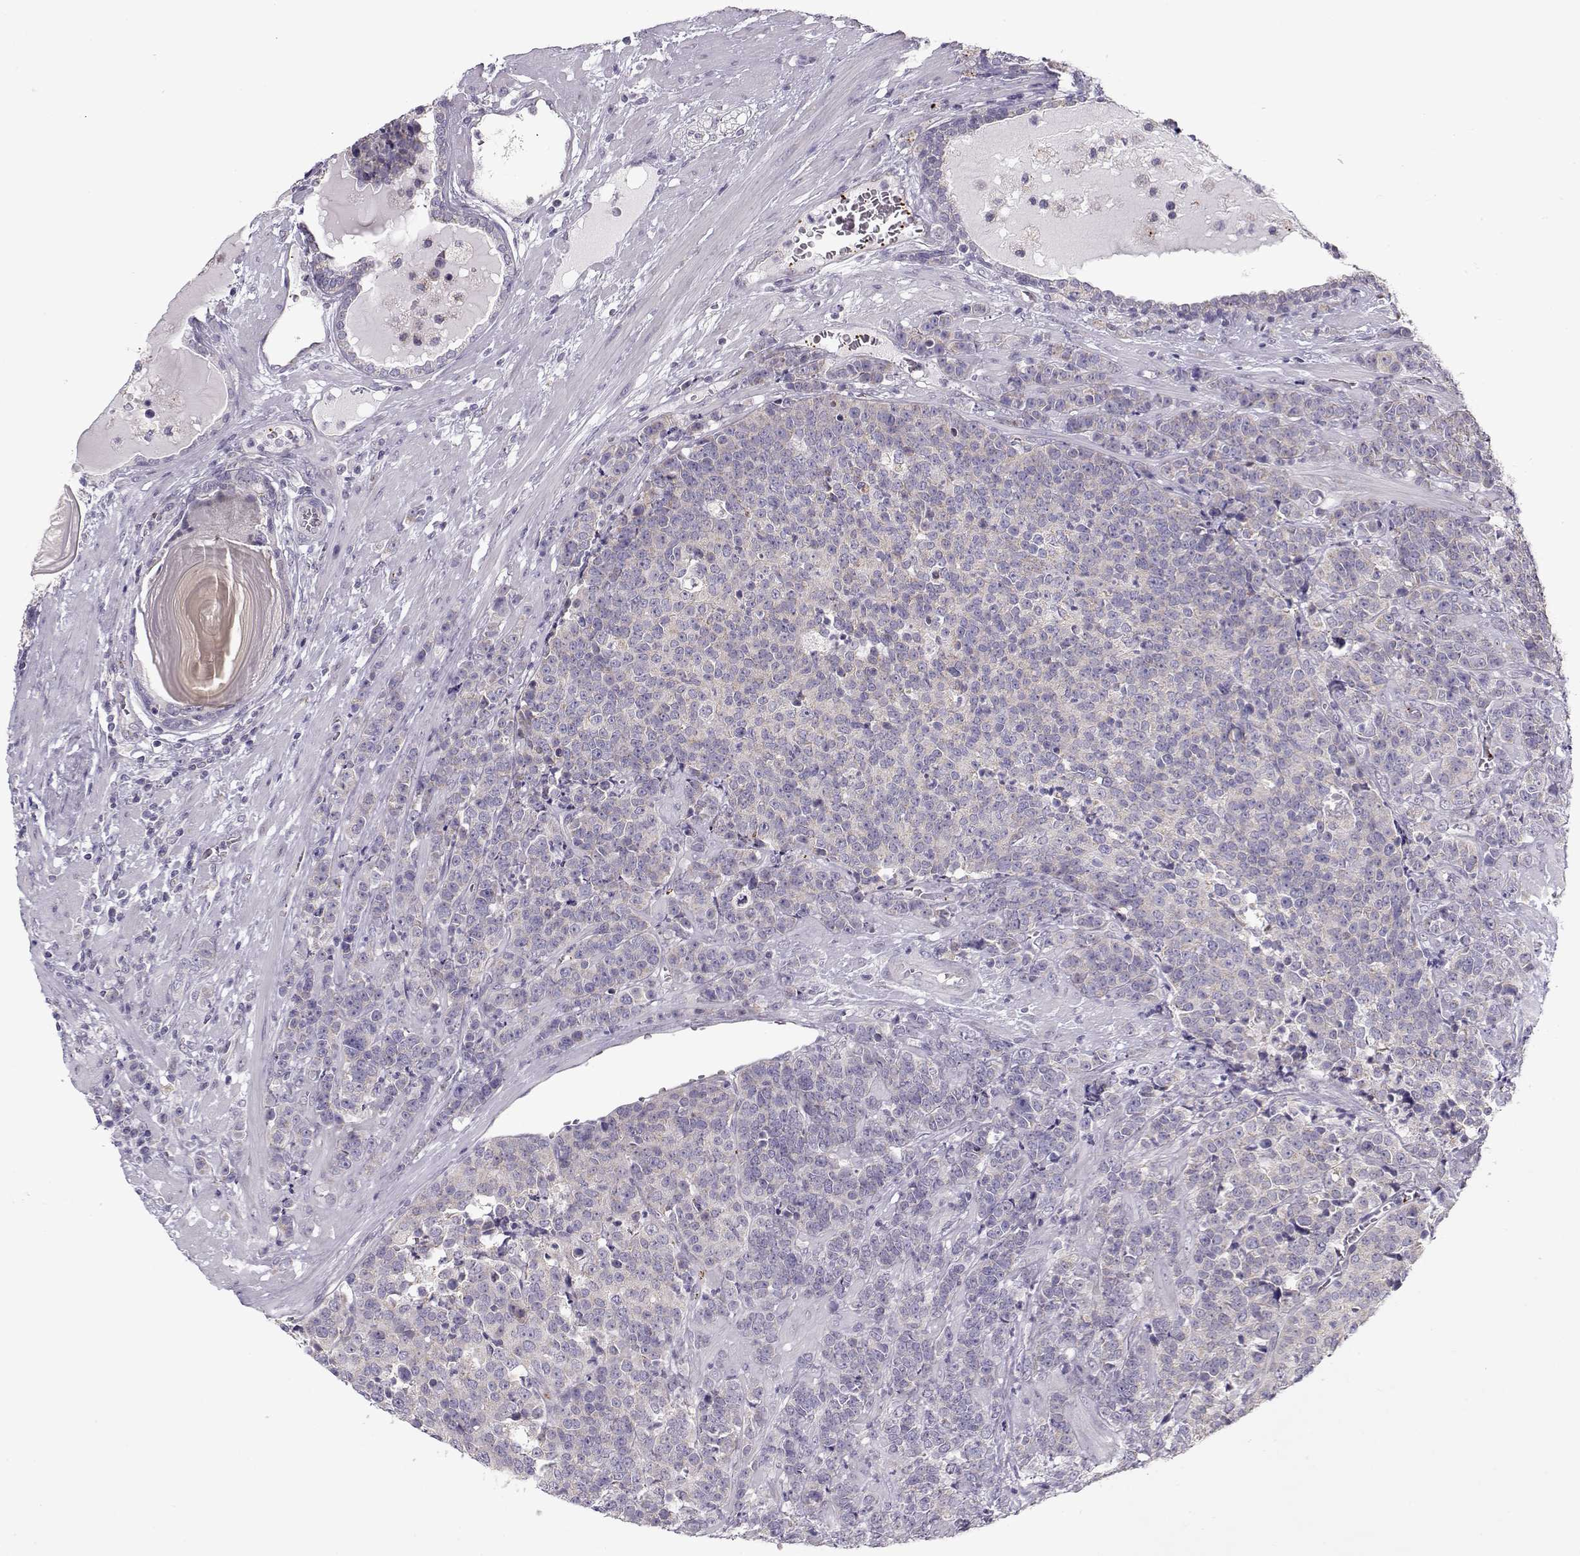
{"staining": {"intensity": "weak", "quantity": "<25%", "location": "cytoplasmic/membranous"}, "tissue": "prostate cancer", "cell_type": "Tumor cells", "image_type": "cancer", "snomed": [{"axis": "morphology", "description": "Adenocarcinoma, NOS"}, {"axis": "topography", "description": "Prostate"}], "caption": "The histopathology image exhibits no staining of tumor cells in adenocarcinoma (prostate).", "gene": "KLF17", "patient": {"sex": "male", "age": 67}}